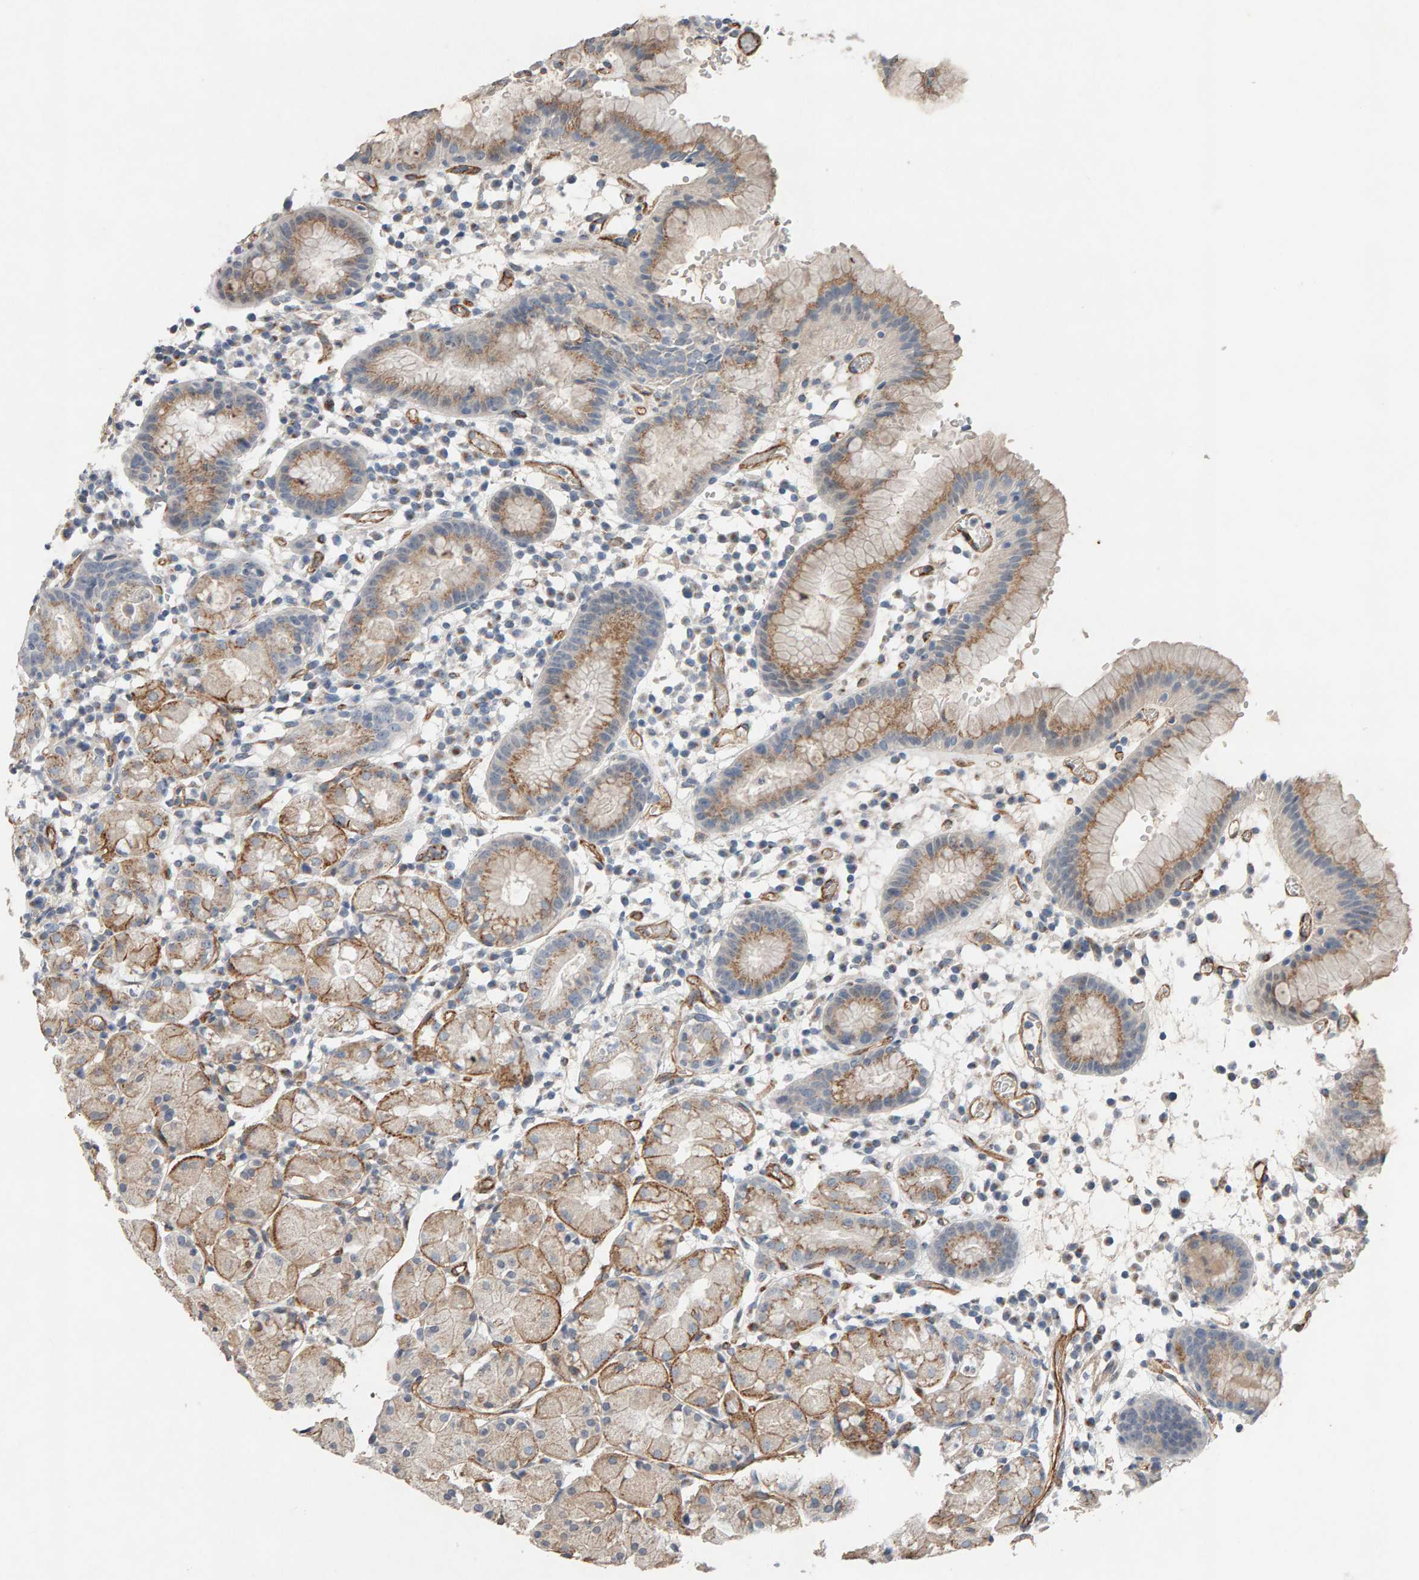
{"staining": {"intensity": "strong", "quantity": "25%-75%", "location": "cytoplasmic/membranous"}, "tissue": "stomach", "cell_type": "Glandular cells", "image_type": "normal", "snomed": [{"axis": "morphology", "description": "Normal tissue, NOS"}, {"axis": "topography", "description": "Stomach"}, {"axis": "topography", "description": "Stomach, lower"}], "caption": "Immunohistochemical staining of benign stomach shows high levels of strong cytoplasmic/membranous expression in about 25%-75% of glandular cells.", "gene": "PTPRM", "patient": {"sex": "female", "age": 75}}